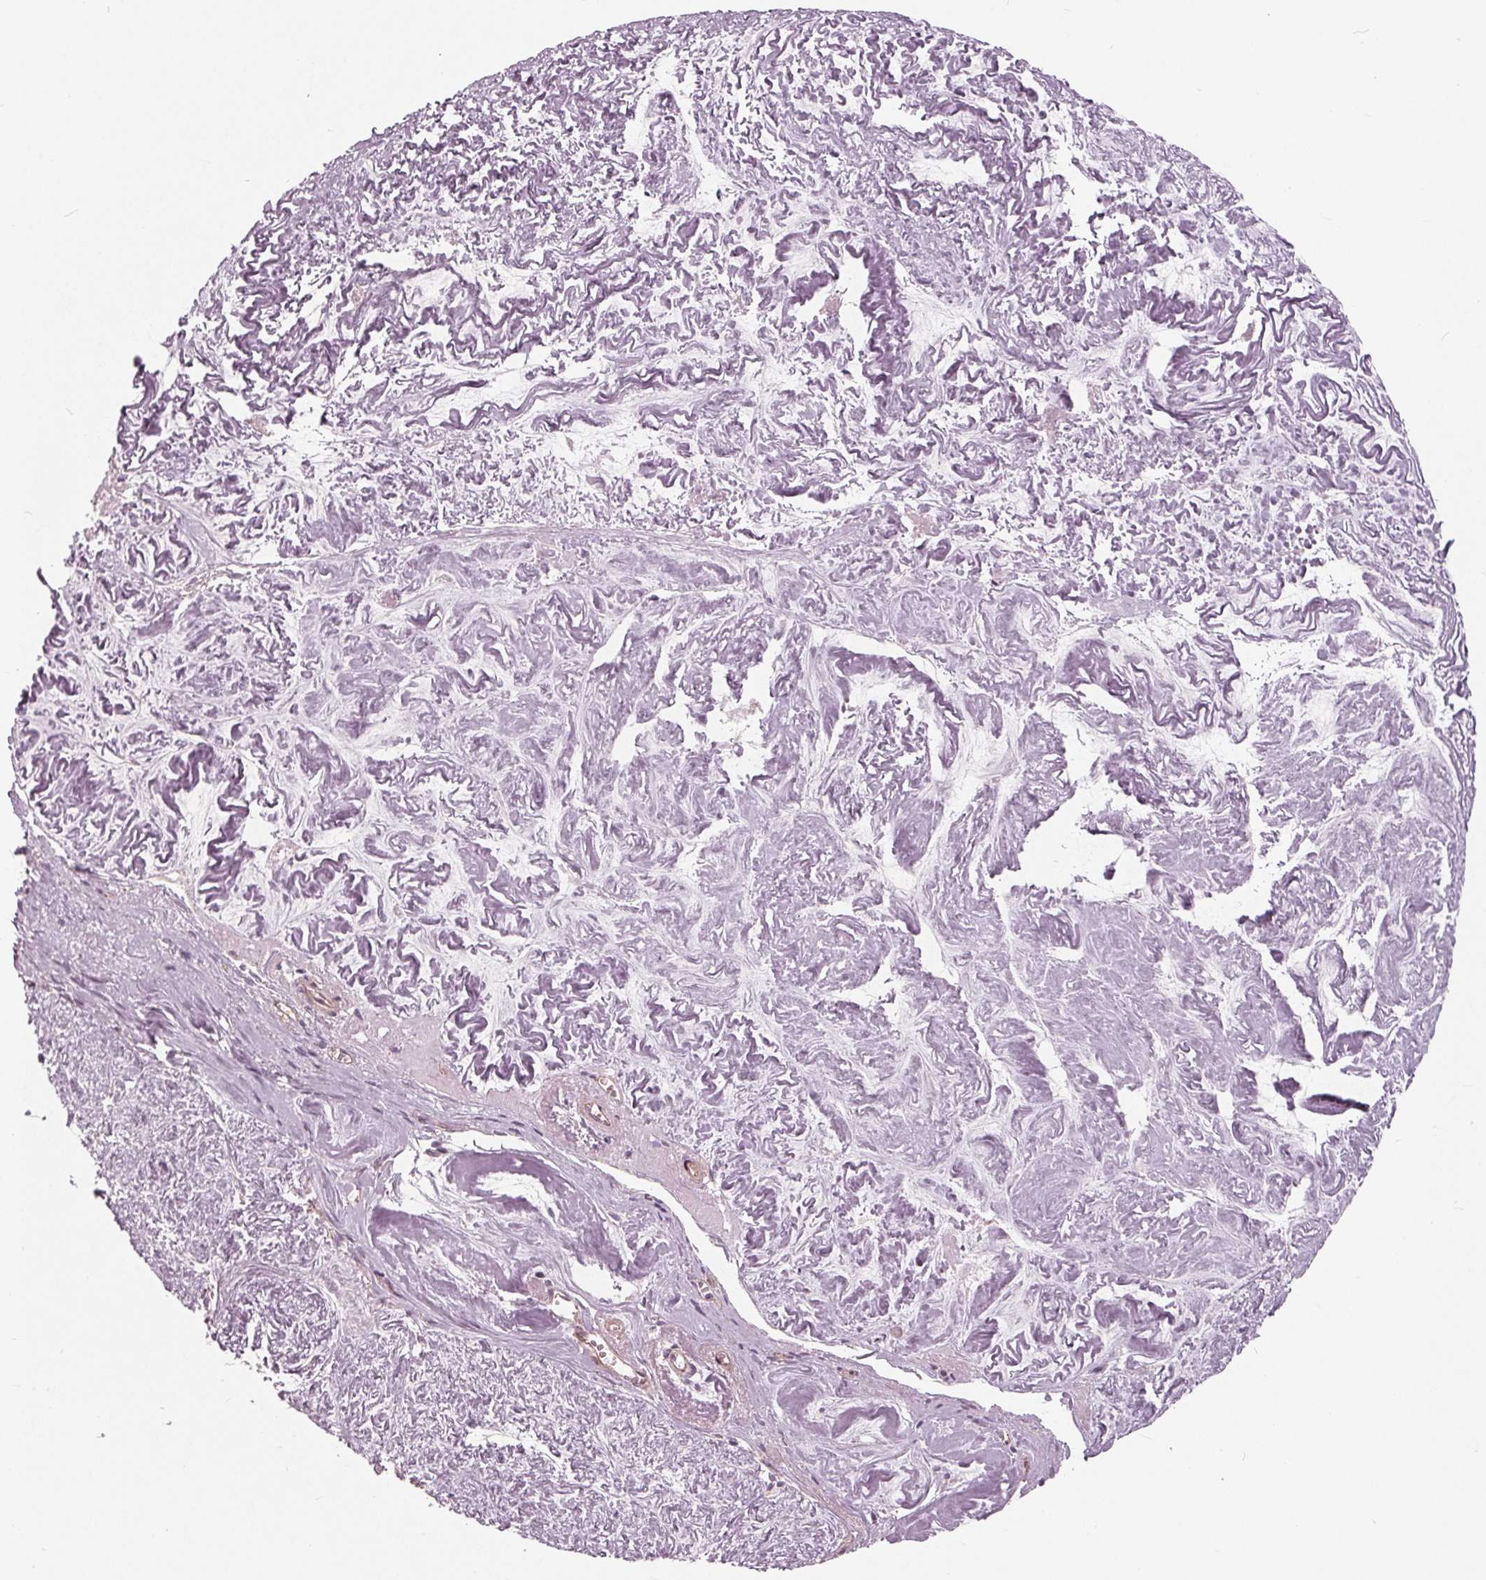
{"staining": {"intensity": "negative", "quantity": "none", "location": "none"}, "tissue": "ovarian cancer", "cell_type": "Tumor cells", "image_type": "cancer", "snomed": [{"axis": "morphology", "description": "Cystadenocarcinoma, mucinous, NOS"}, {"axis": "topography", "description": "Ovary"}], "caption": "DAB immunohistochemical staining of ovarian cancer shows no significant expression in tumor cells.", "gene": "TXNIP", "patient": {"sex": "female", "age": 90}}